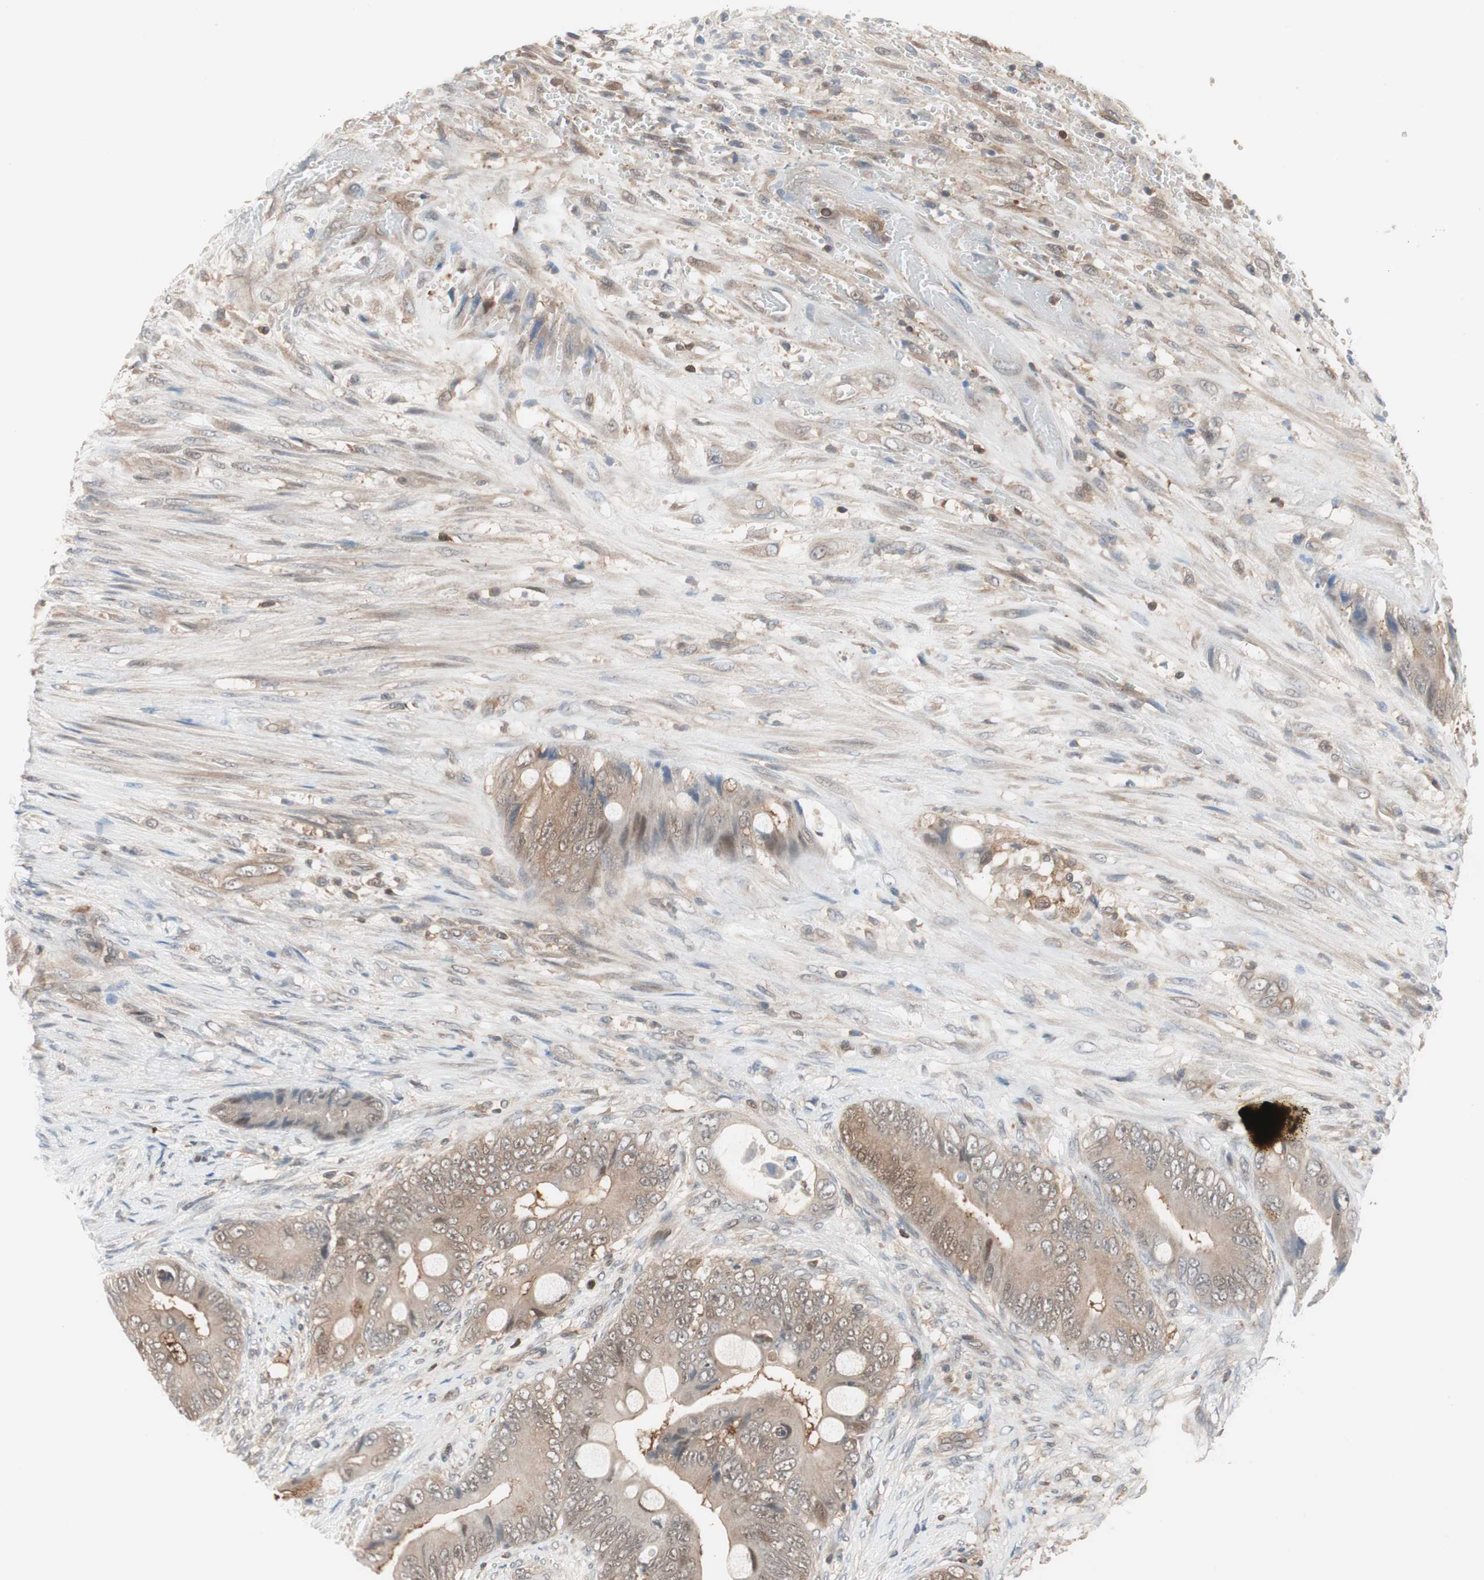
{"staining": {"intensity": "weak", "quantity": ">75%", "location": "cytoplasmic/membranous"}, "tissue": "colorectal cancer", "cell_type": "Tumor cells", "image_type": "cancer", "snomed": [{"axis": "morphology", "description": "Adenocarcinoma, NOS"}, {"axis": "topography", "description": "Rectum"}], "caption": "Tumor cells demonstrate weak cytoplasmic/membranous positivity in about >75% of cells in colorectal adenocarcinoma. (Stains: DAB in brown, nuclei in blue, Microscopy: brightfield microscopy at high magnification).", "gene": "GALT", "patient": {"sex": "female", "age": 77}}